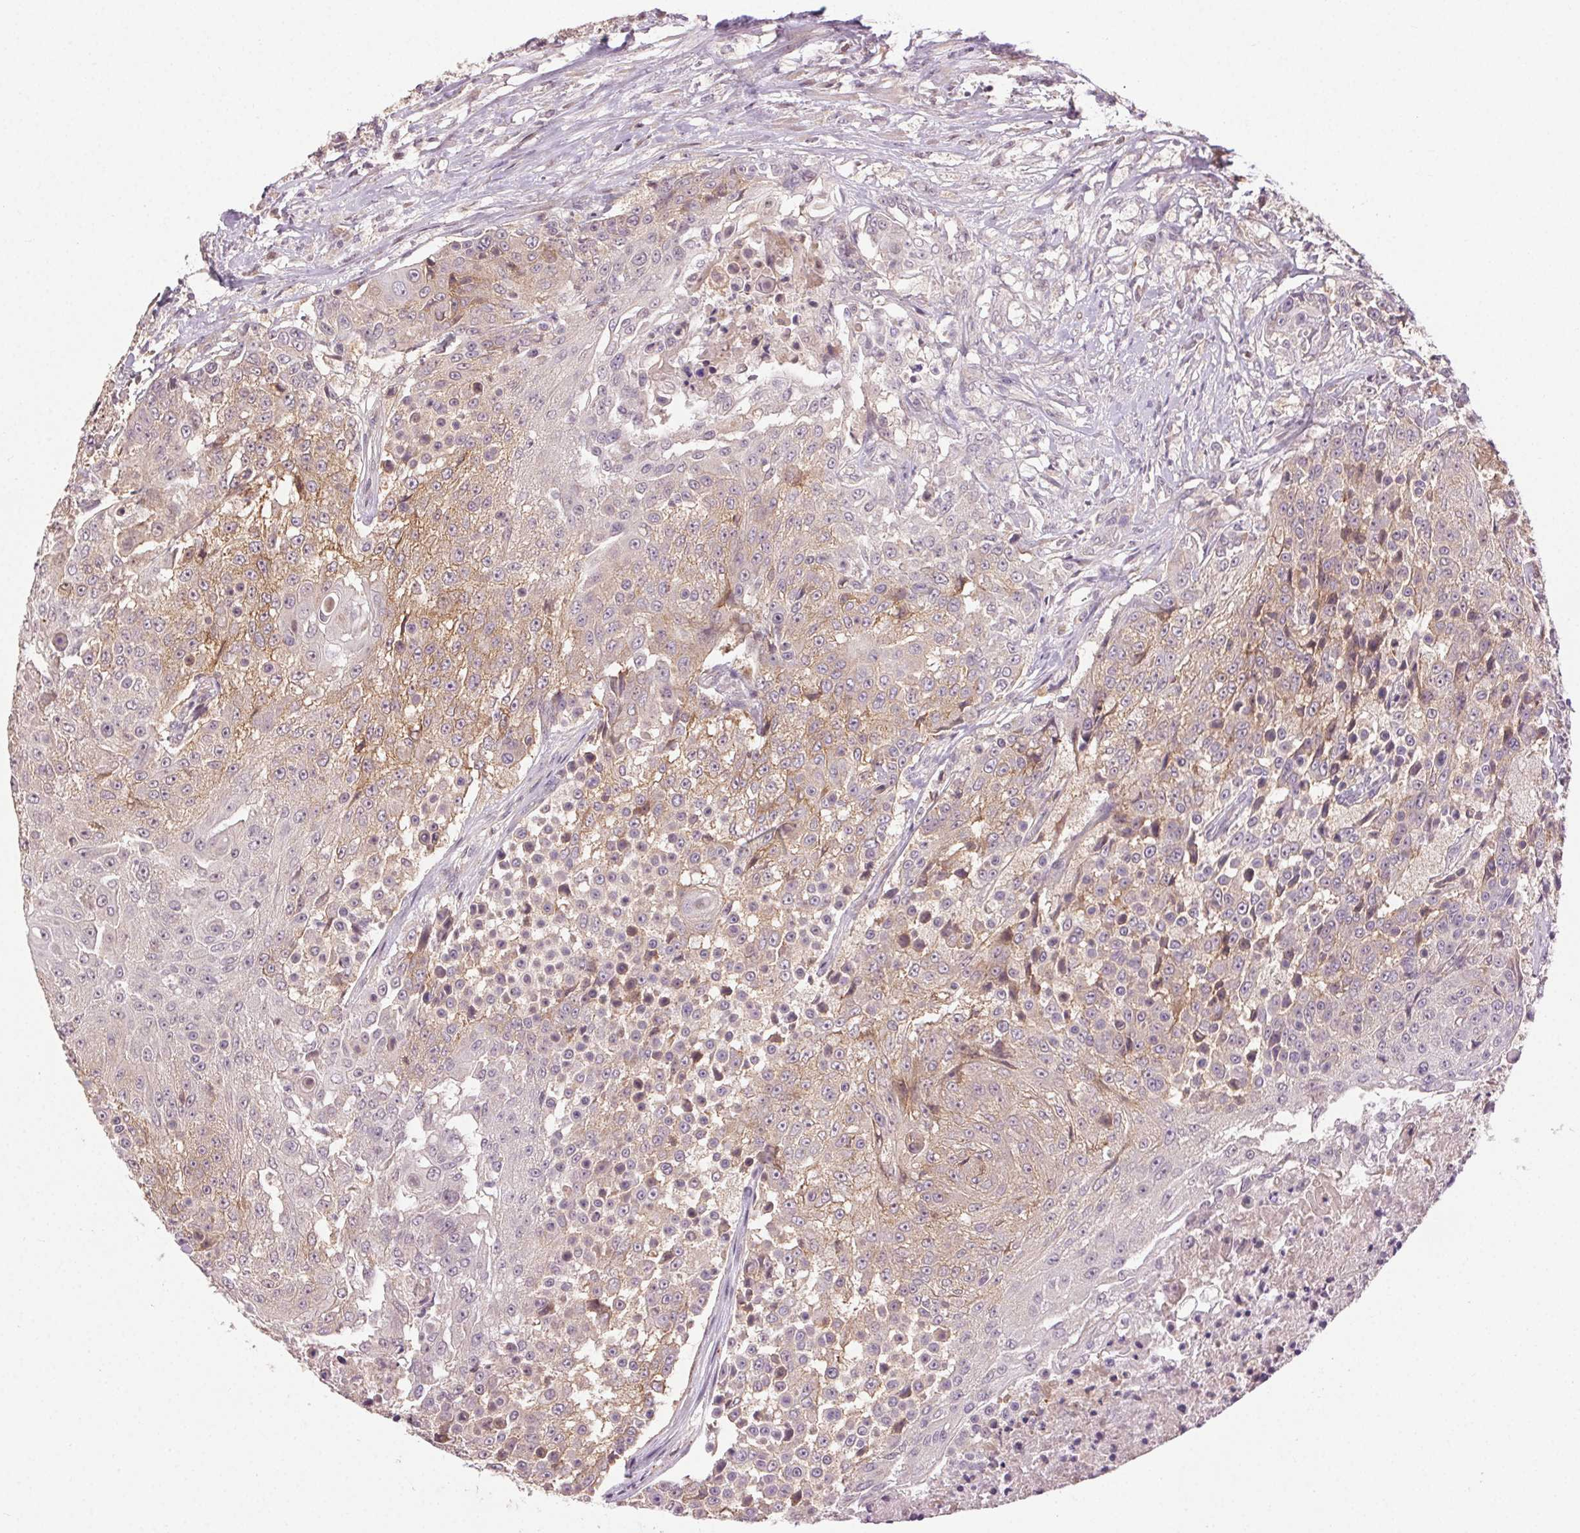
{"staining": {"intensity": "weak", "quantity": ">75%", "location": "cytoplasmic/membranous"}, "tissue": "urothelial cancer", "cell_type": "Tumor cells", "image_type": "cancer", "snomed": [{"axis": "morphology", "description": "Urothelial carcinoma, High grade"}, {"axis": "topography", "description": "Urinary bladder"}], "caption": "Protein staining shows weak cytoplasmic/membranous expression in about >75% of tumor cells in high-grade urothelial carcinoma.", "gene": "ATP1B3", "patient": {"sex": "female", "age": 63}}